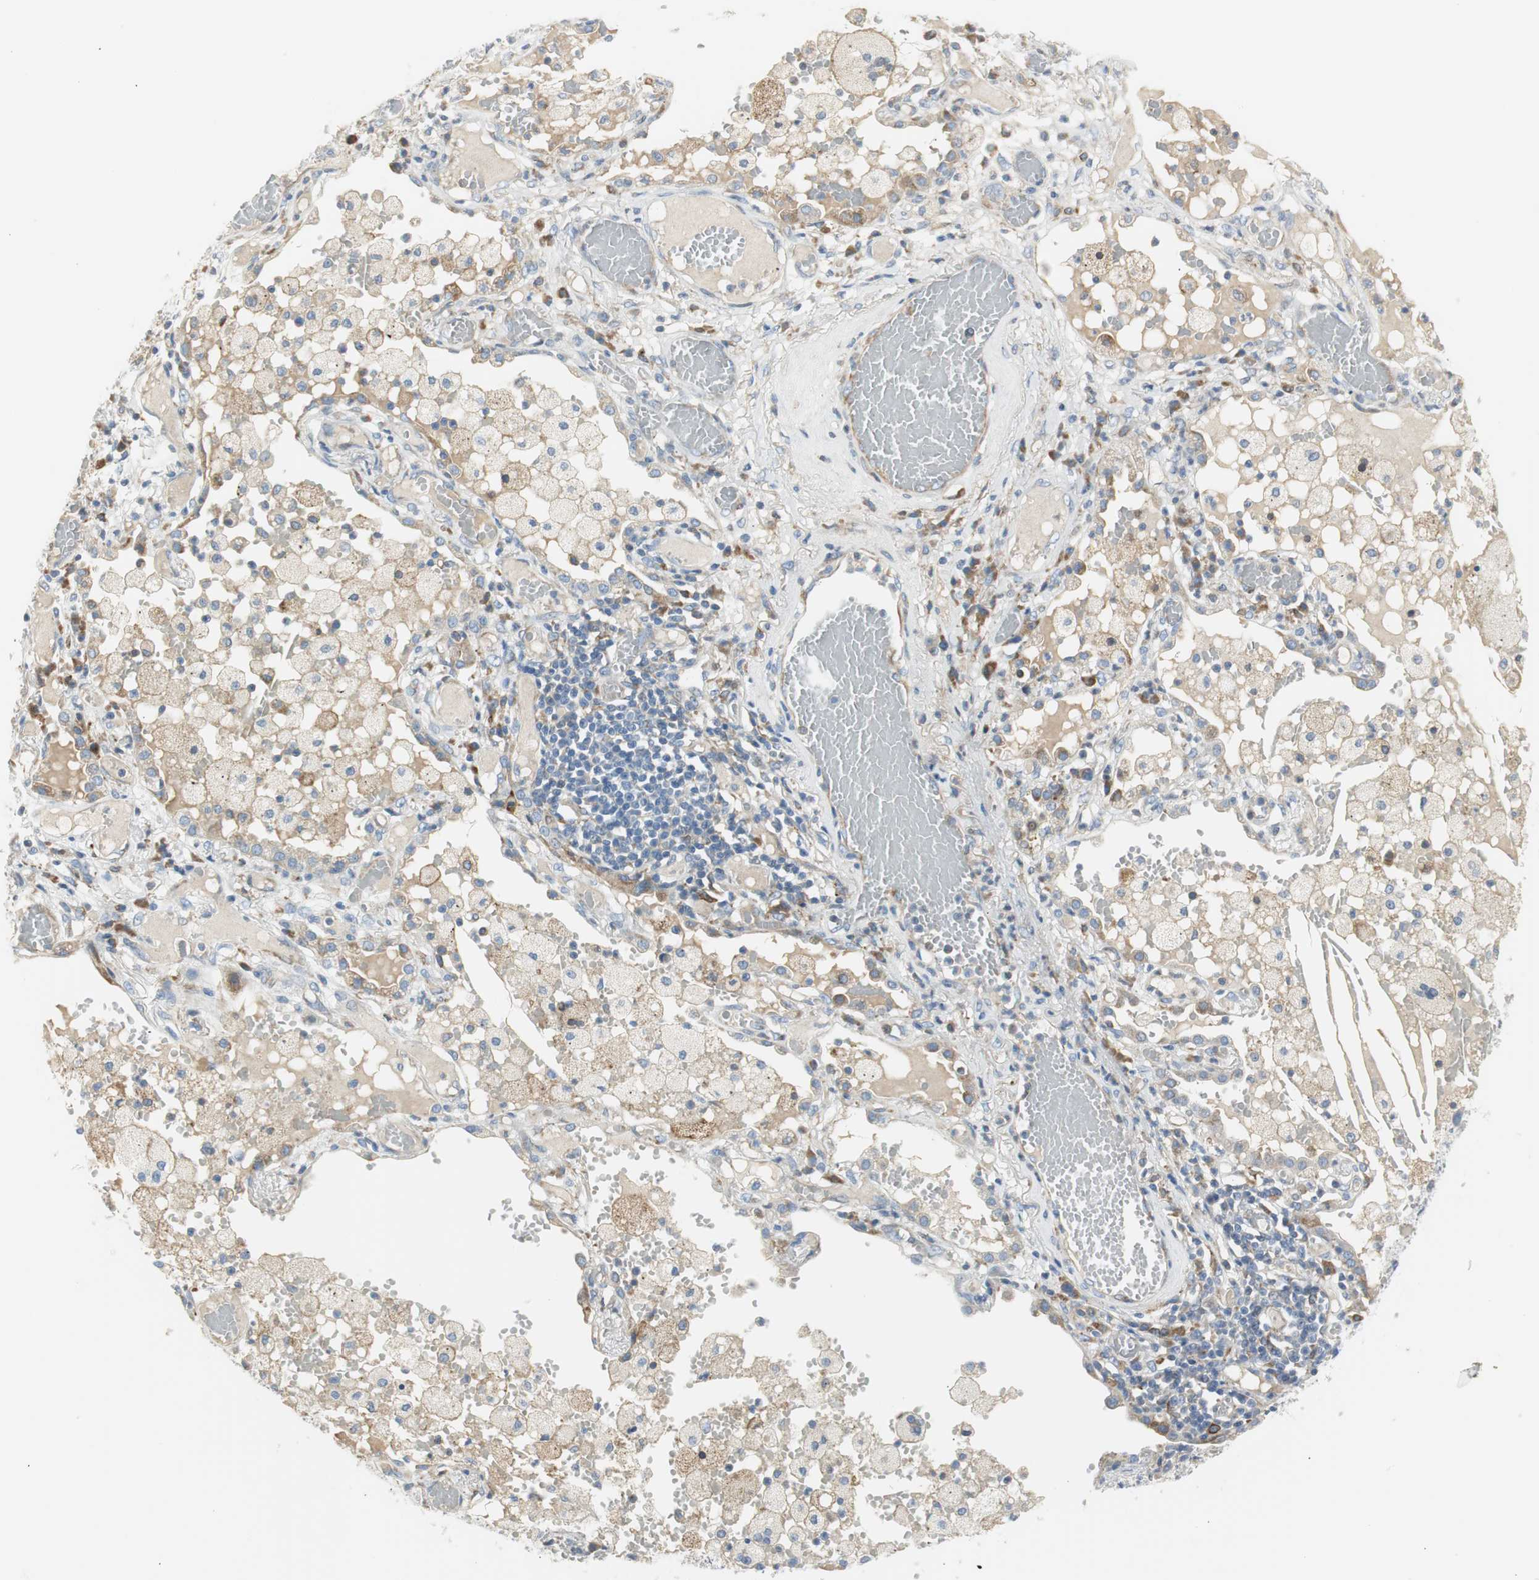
{"staining": {"intensity": "weak", "quantity": "<25%", "location": "cytoplasmic/membranous"}, "tissue": "lung cancer", "cell_type": "Tumor cells", "image_type": "cancer", "snomed": [{"axis": "morphology", "description": "Squamous cell carcinoma, NOS"}, {"axis": "topography", "description": "Lung"}], "caption": "Immunohistochemistry (IHC) of human lung cancer exhibits no expression in tumor cells.", "gene": "TNFSF11", "patient": {"sex": "male", "age": 71}}